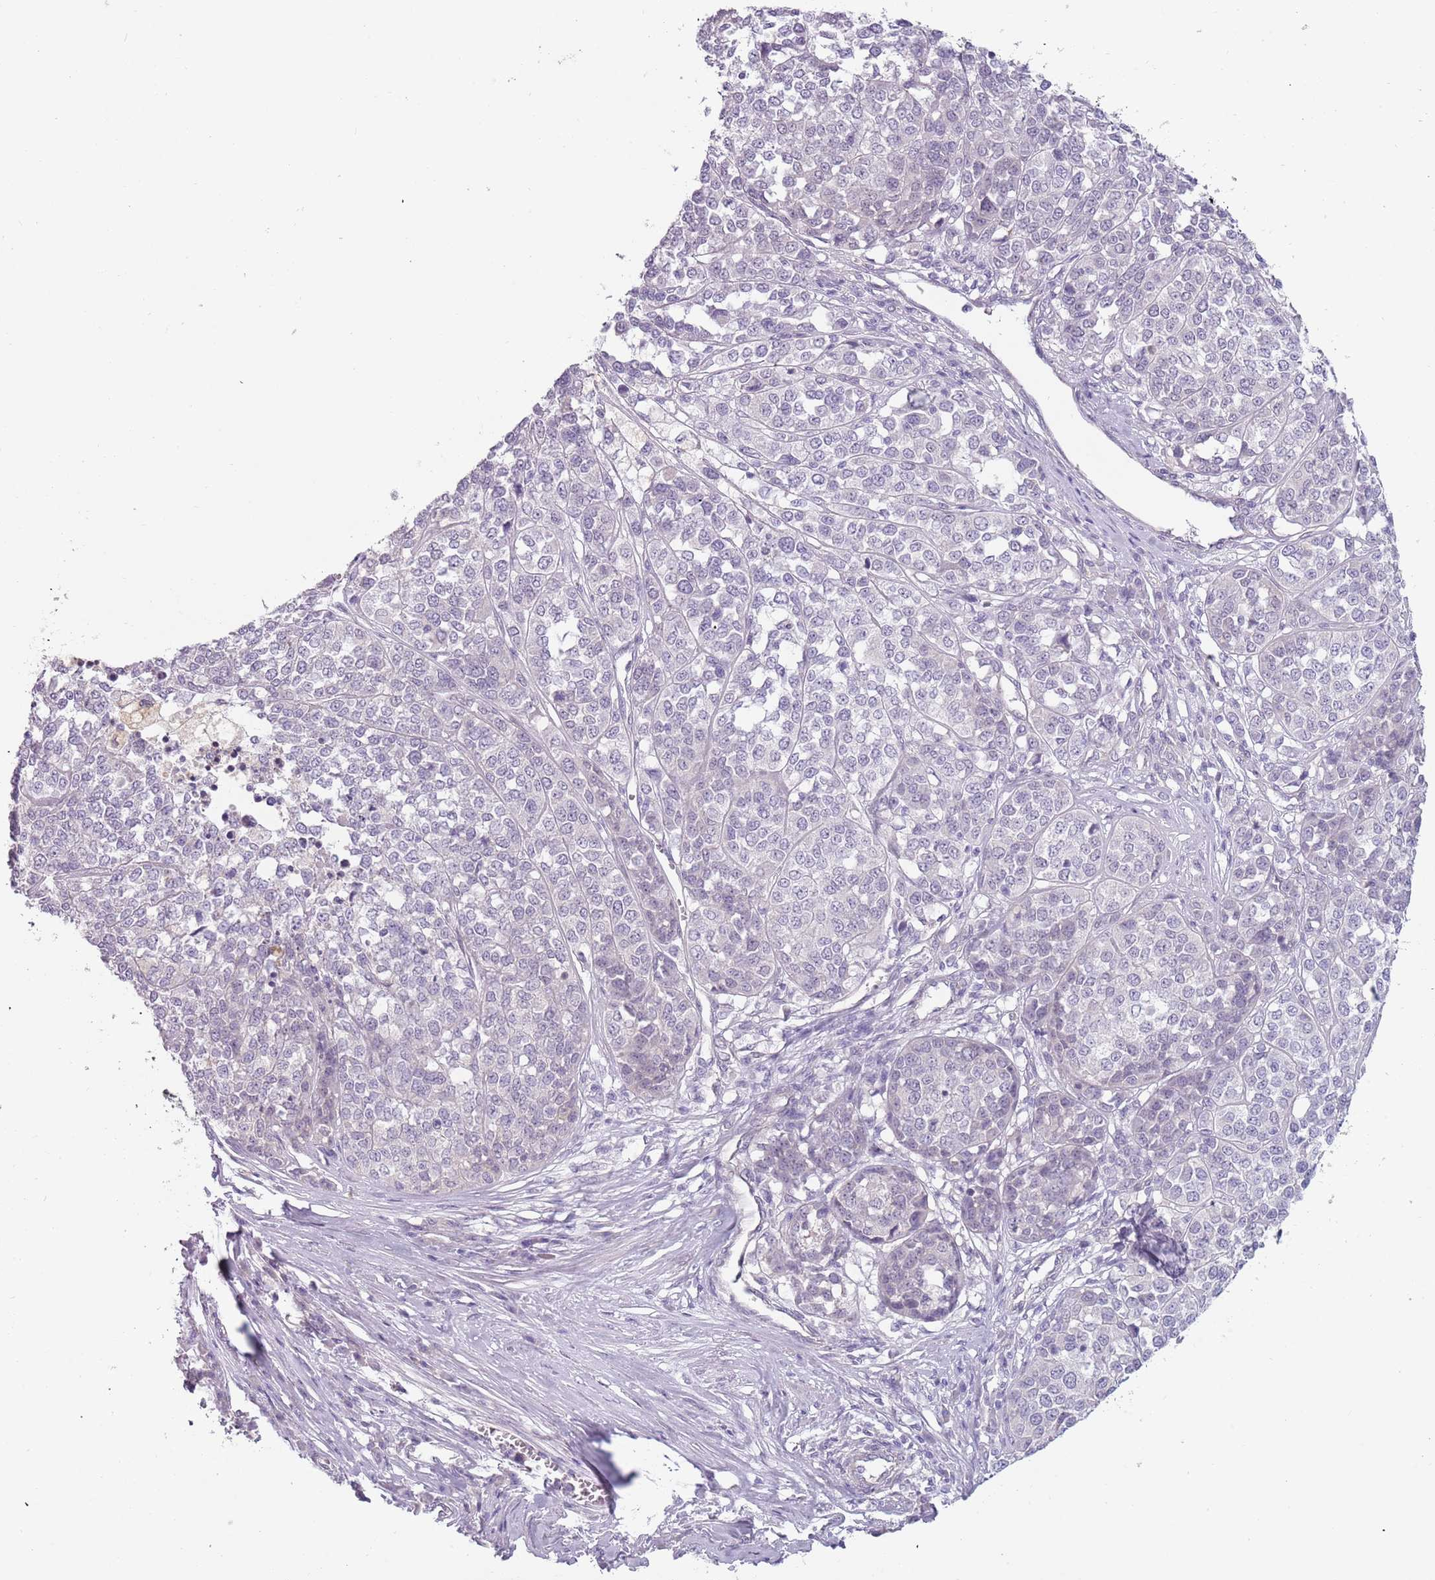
{"staining": {"intensity": "negative", "quantity": "none", "location": "none"}, "tissue": "melanoma", "cell_type": "Tumor cells", "image_type": "cancer", "snomed": [{"axis": "morphology", "description": "Malignant melanoma, Metastatic site"}, {"axis": "topography", "description": "Lymph node"}], "caption": "High power microscopy histopathology image of an immunohistochemistry (IHC) histopathology image of malignant melanoma (metastatic site), revealing no significant staining in tumor cells.", "gene": "RFX2", "patient": {"sex": "male", "age": 44}}